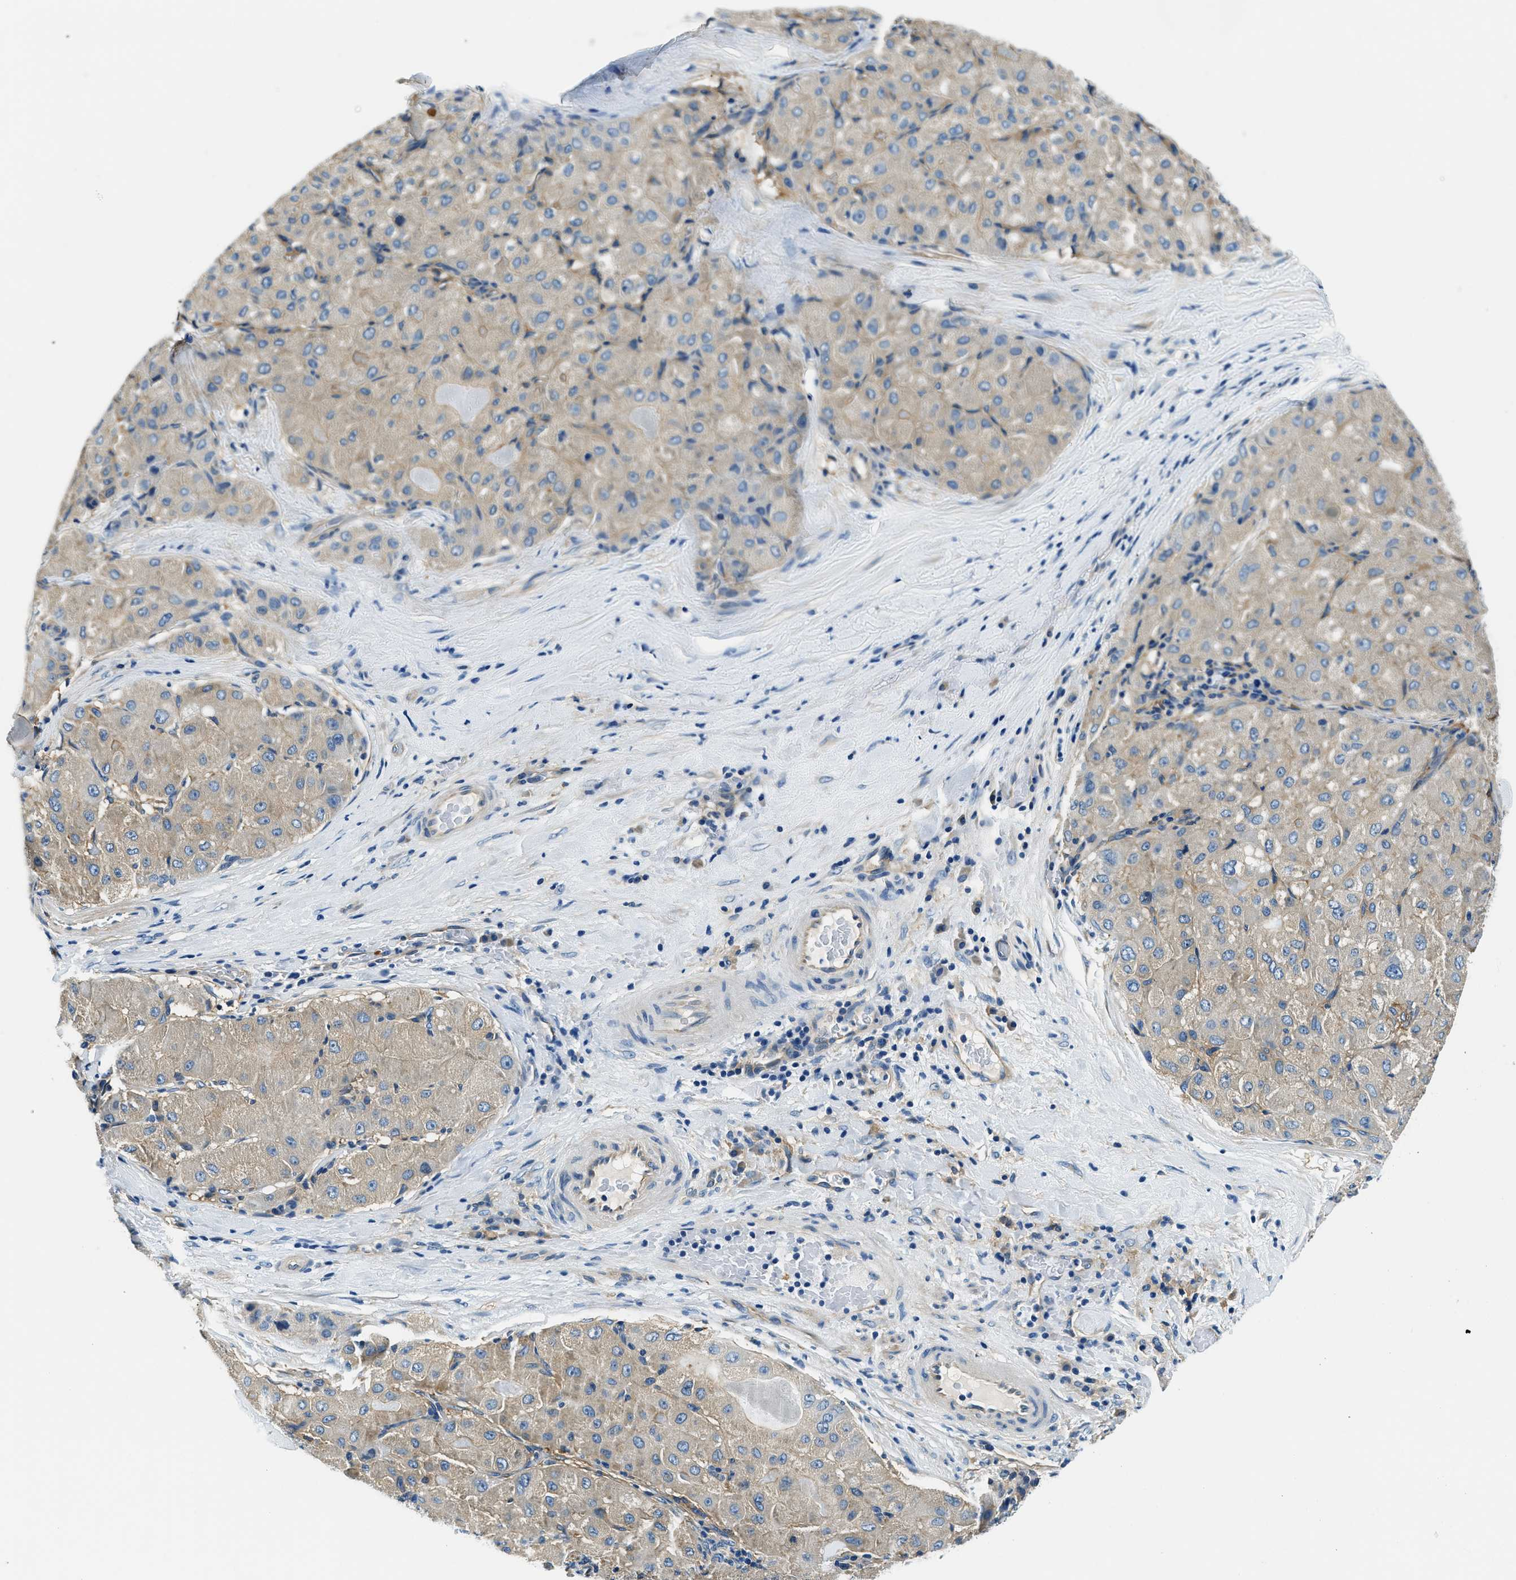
{"staining": {"intensity": "weak", "quantity": ">75%", "location": "cytoplasmic/membranous"}, "tissue": "liver cancer", "cell_type": "Tumor cells", "image_type": "cancer", "snomed": [{"axis": "morphology", "description": "Carcinoma, Hepatocellular, NOS"}, {"axis": "topography", "description": "Liver"}], "caption": "Immunohistochemical staining of hepatocellular carcinoma (liver) reveals low levels of weak cytoplasmic/membranous positivity in approximately >75% of tumor cells.", "gene": "TWF1", "patient": {"sex": "male", "age": 80}}